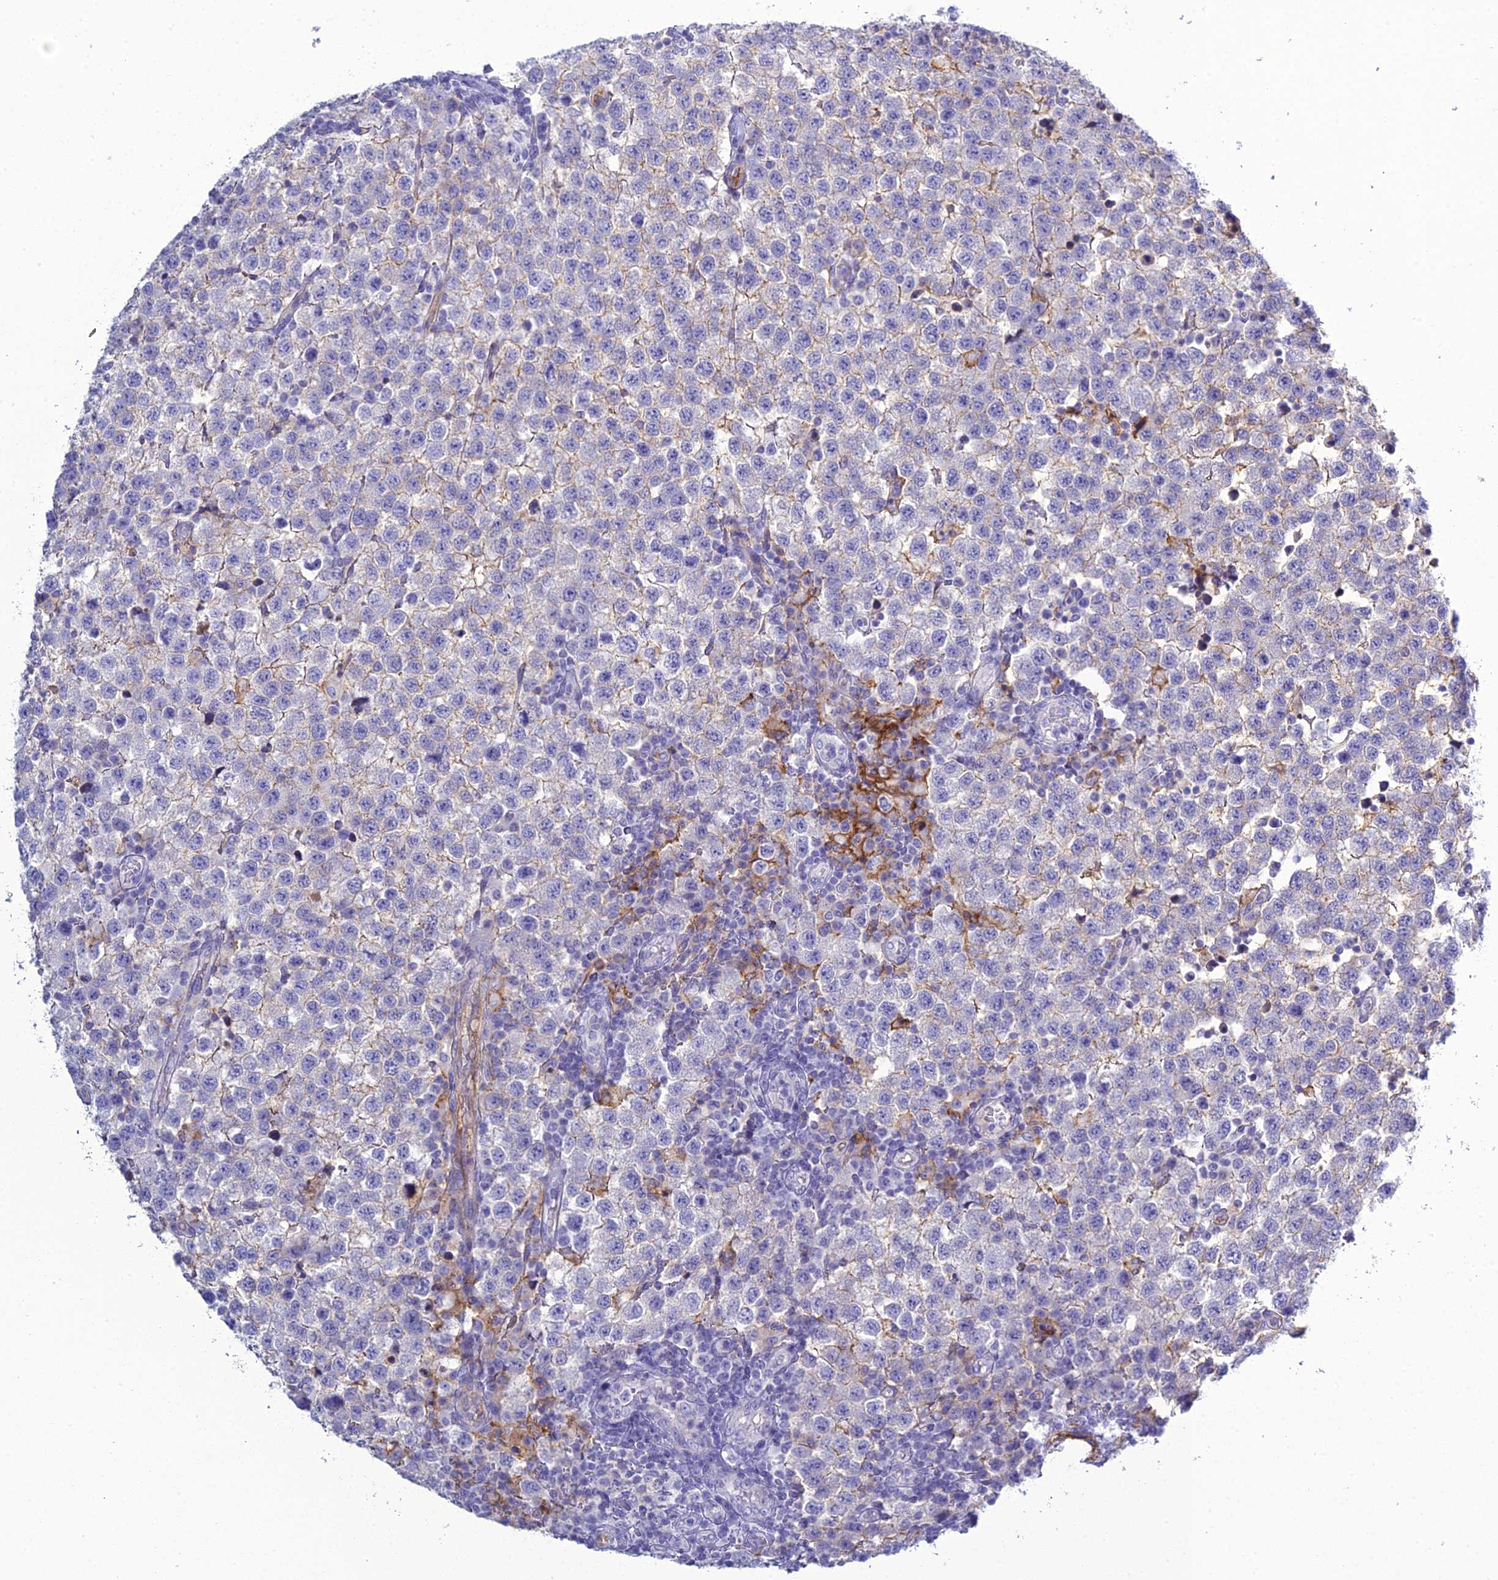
{"staining": {"intensity": "negative", "quantity": "none", "location": "none"}, "tissue": "testis cancer", "cell_type": "Tumor cells", "image_type": "cancer", "snomed": [{"axis": "morphology", "description": "Seminoma, NOS"}, {"axis": "topography", "description": "Testis"}], "caption": "An immunohistochemistry (IHC) image of seminoma (testis) is shown. There is no staining in tumor cells of seminoma (testis). (IHC, brightfield microscopy, high magnification).", "gene": "ACE", "patient": {"sex": "male", "age": 34}}